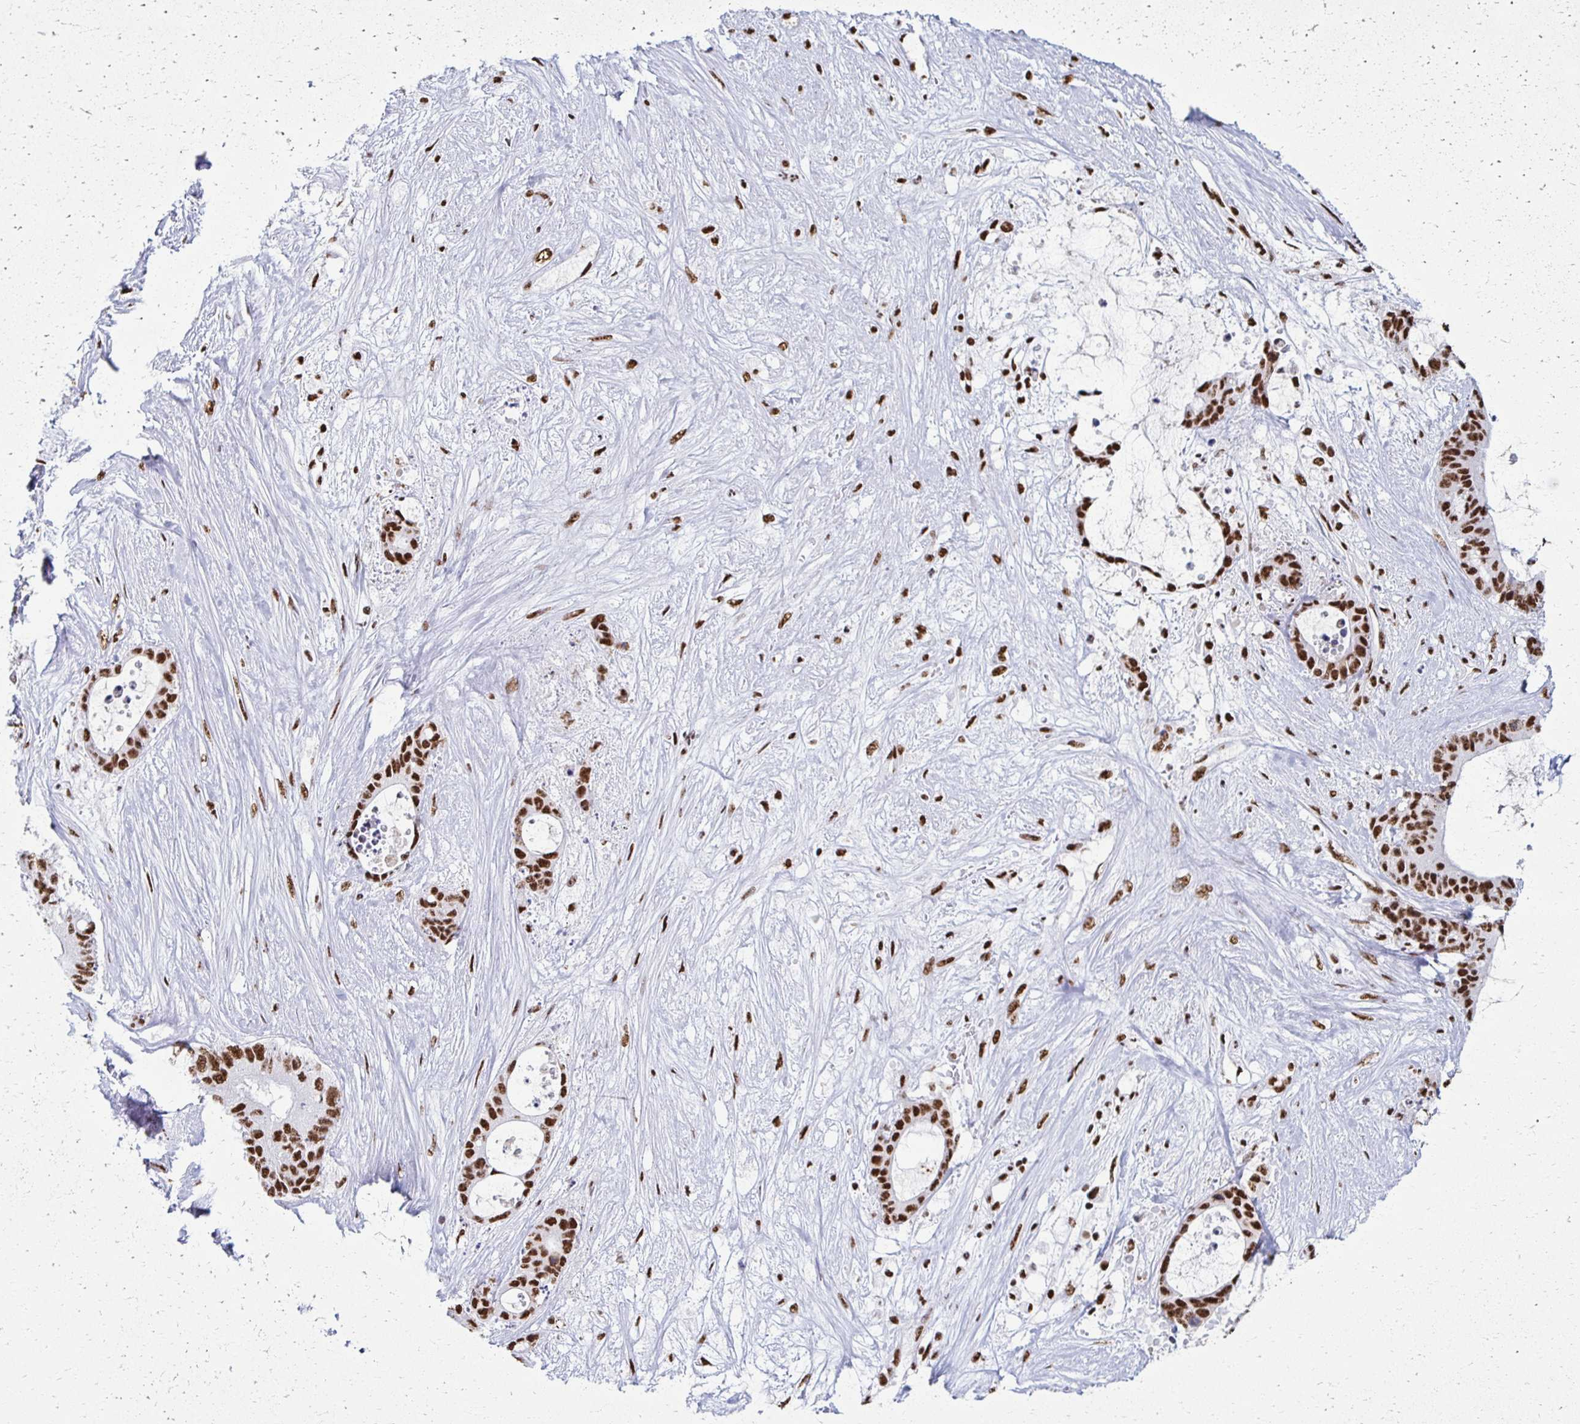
{"staining": {"intensity": "strong", "quantity": ">75%", "location": "nuclear"}, "tissue": "liver cancer", "cell_type": "Tumor cells", "image_type": "cancer", "snomed": [{"axis": "morphology", "description": "Normal tissue, NOS"}, {"axis": "morphology", "description": "Cholangiocarcinoma"}, {"axis": "topography", "description": "Liver"}, {"axis": "topography", "description": "Peripheral nerve tissue"}], "caption": "Protein analysis of liver cancer (cholangiocarcinoma) tissue displays strong nuclear staining in about >75% of tumor cells. (brown staining indicates protein expression, while blue staining denotes nuclei).", "gene": "NONO", "patient": {"sex": "female", "age": 73}}